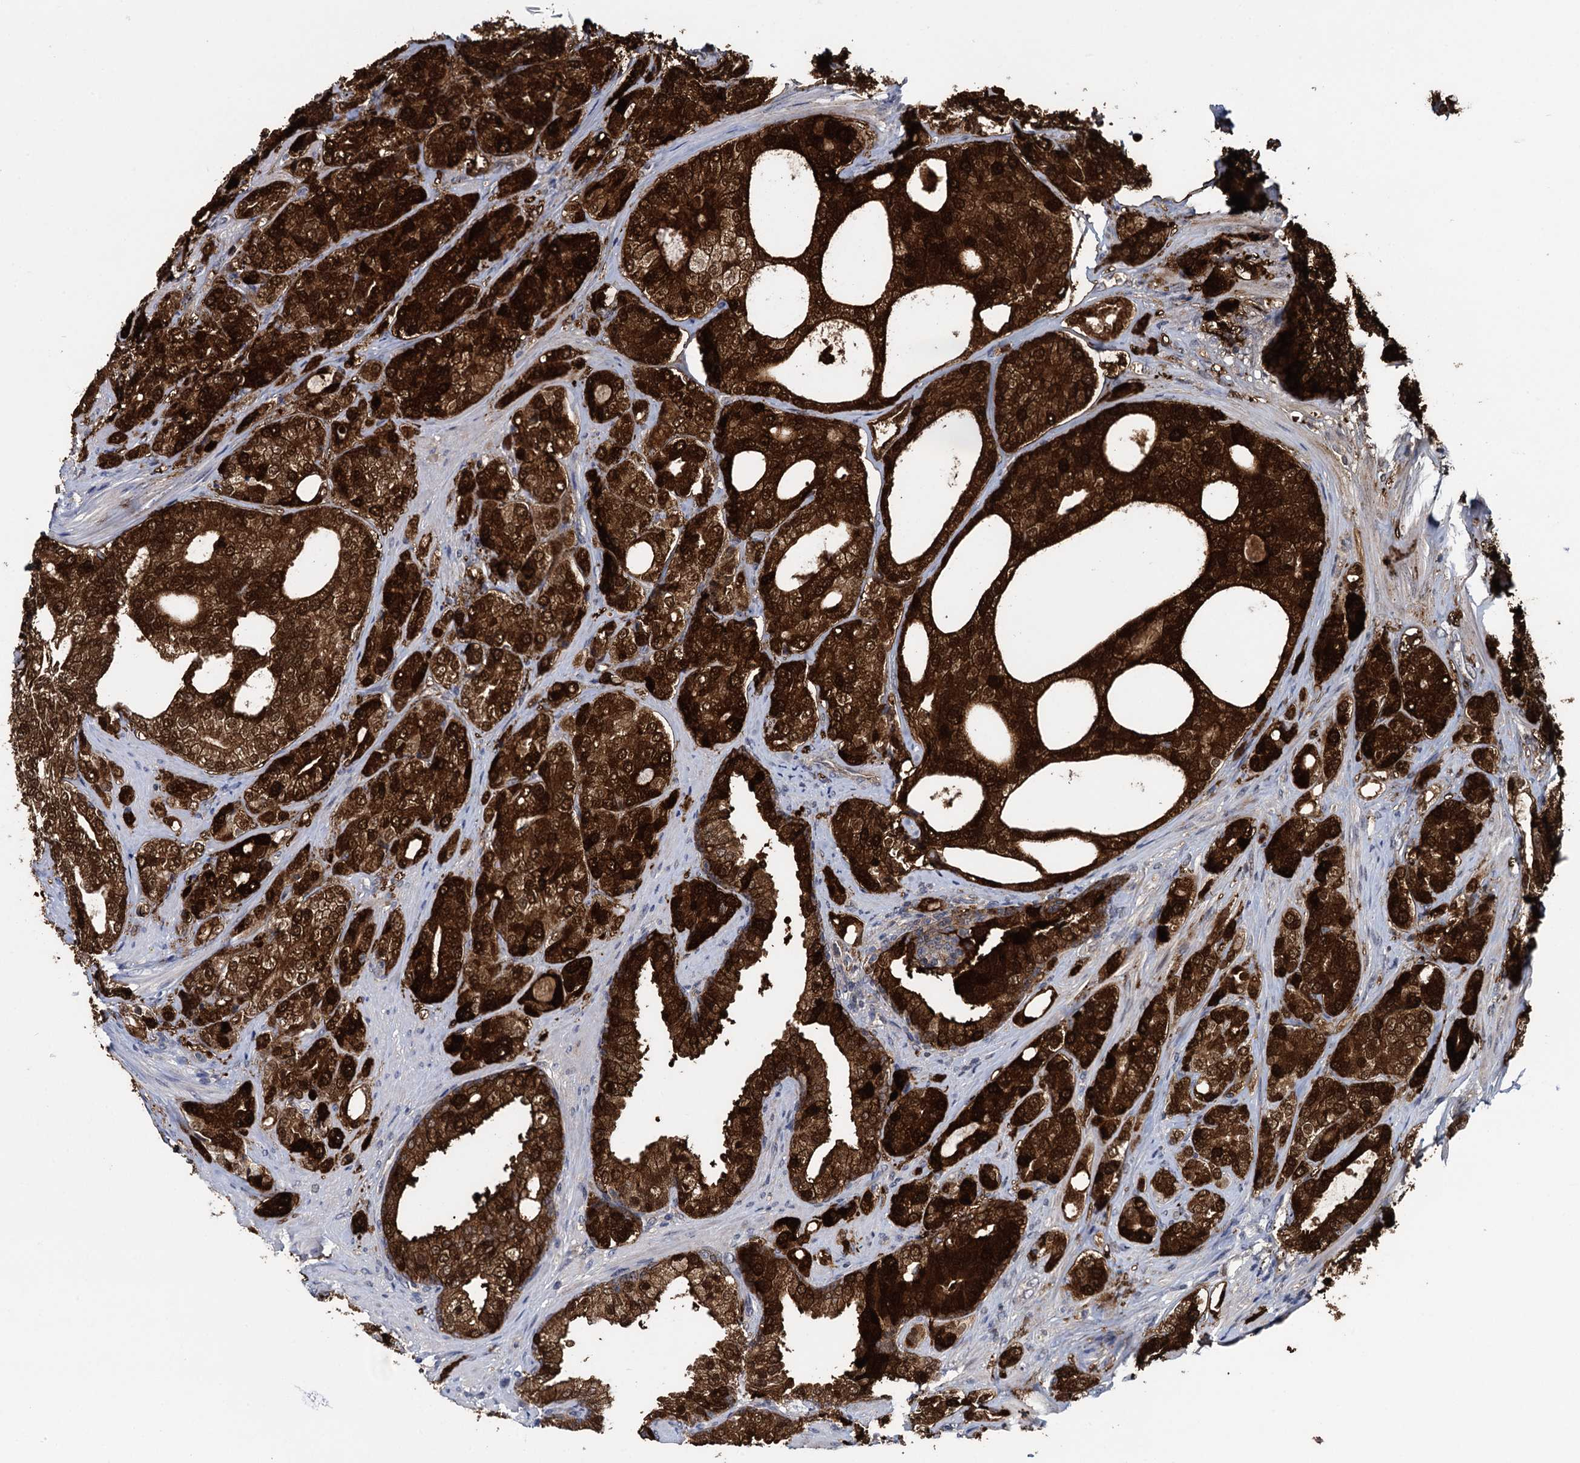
{"staining": {"intensity": "strong", "quantity": ">75%", "location": "cytoplasmic/membranous,nuclear"}, "tissue": "prostate cancer", "cell_type": "Tumor cells", "image_type": "cancer", "snomed": [{"axis": "morphology", "description": "Adenocarcinoma, High grade"}, {"axis": "topography", "description": "Prostate"}], "caption": "Prostate high-grade adenocarcinoma stained with a protein marker demonstrates strong staining in tumor cells.", "gene": "GLO1", "patient": {"sex": "male", "age": 60}}